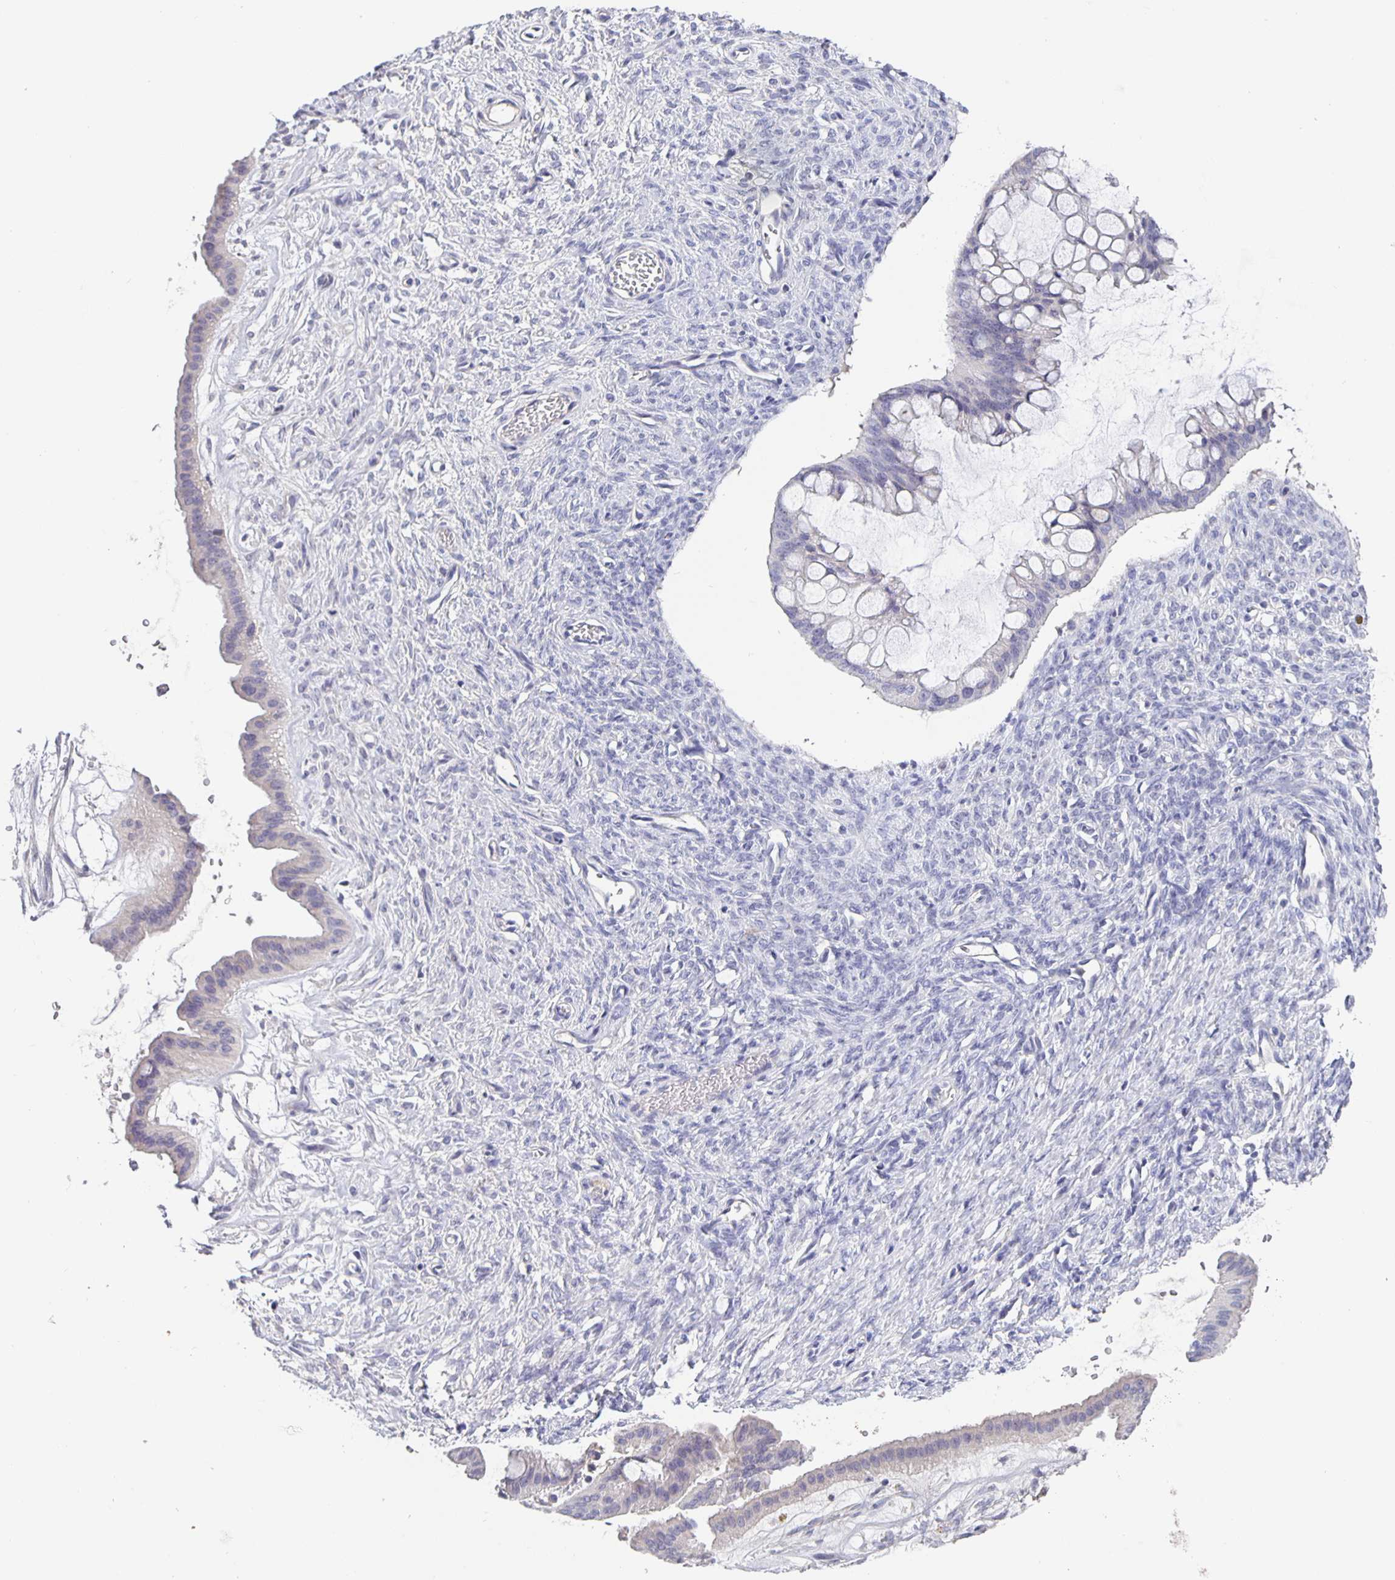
{"staining": {"intensity": "negative", "quantity": "none", "location": "none"}, "tissue": "ovarian cancer", "cell_type": "Tumor cells", "image_type": "cancer", "snomed": [{"axis": "morphology", "description": "Cystadenocarcinoma, mucinous, NOS"}, {"axis": "topography", "description": "Ovary"}], "caption": "This is an immunohistochemistry photomicrograph of mucinous cystadenocarcinoma (ovarian). There is no expression in tumor cells.", "gene": "GDF15", "patient": {"sex": "female", "age": 73}}